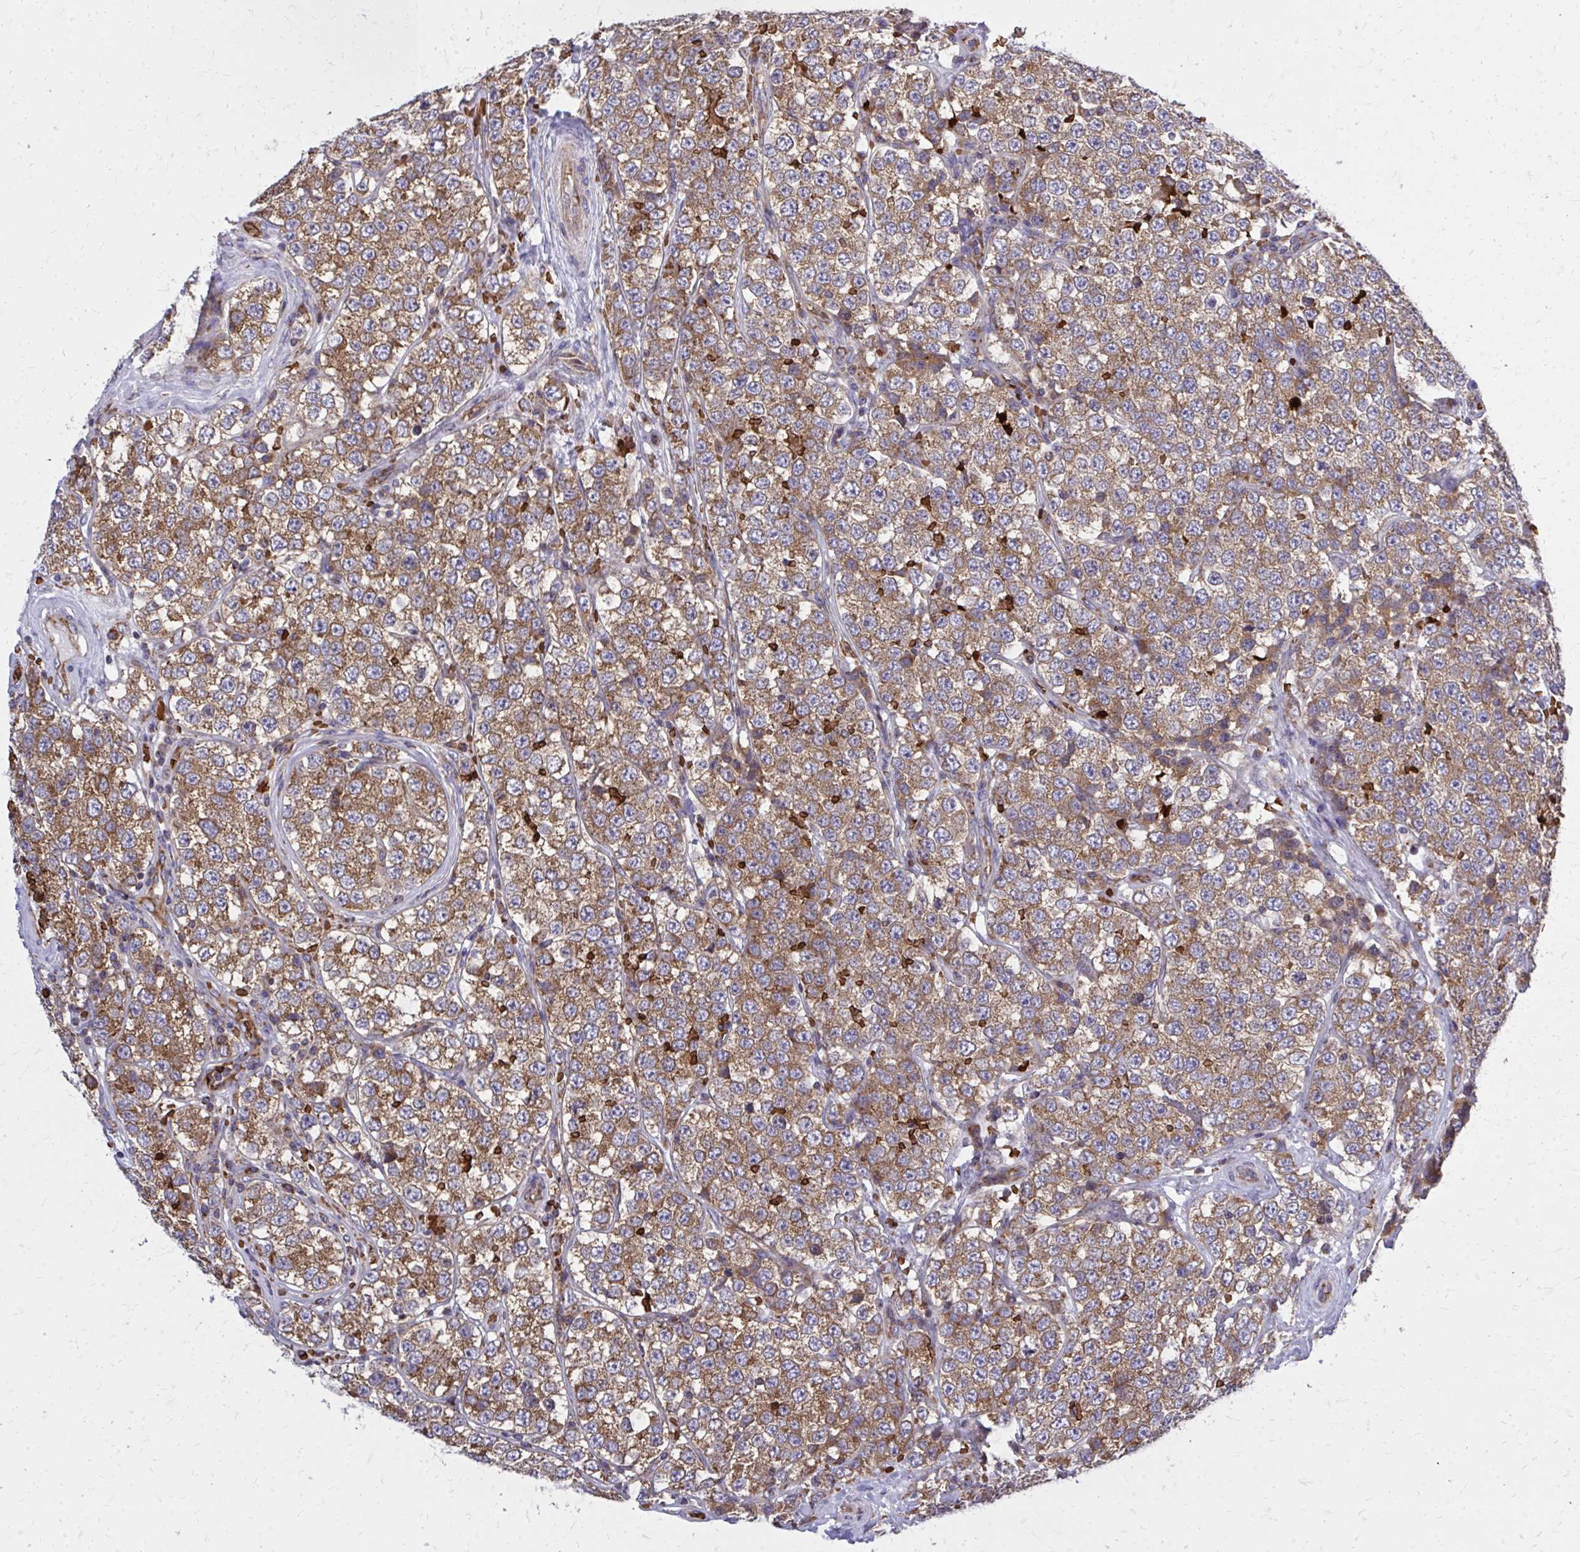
{"staining": {"intensity": "strong", "quantity": ">75%", "location": "cytoplasmic/membranous"}, "tissue": "testis cancer", "cell_type": "Tumor cells", "image_type": "cancer", "snomed": [{"axis": "morphology", "description": "Seminoma, NOS"}, {"axis": "topography", "description": "Testis"}], "caption": "A high amount of strong cytoplasmic/membranous expression is present in approximately >75% of tumor cells in testis cancer (seminoma) tissue.", "gene": "PDK4", "patient": {"sex": "male", "age": 34}}